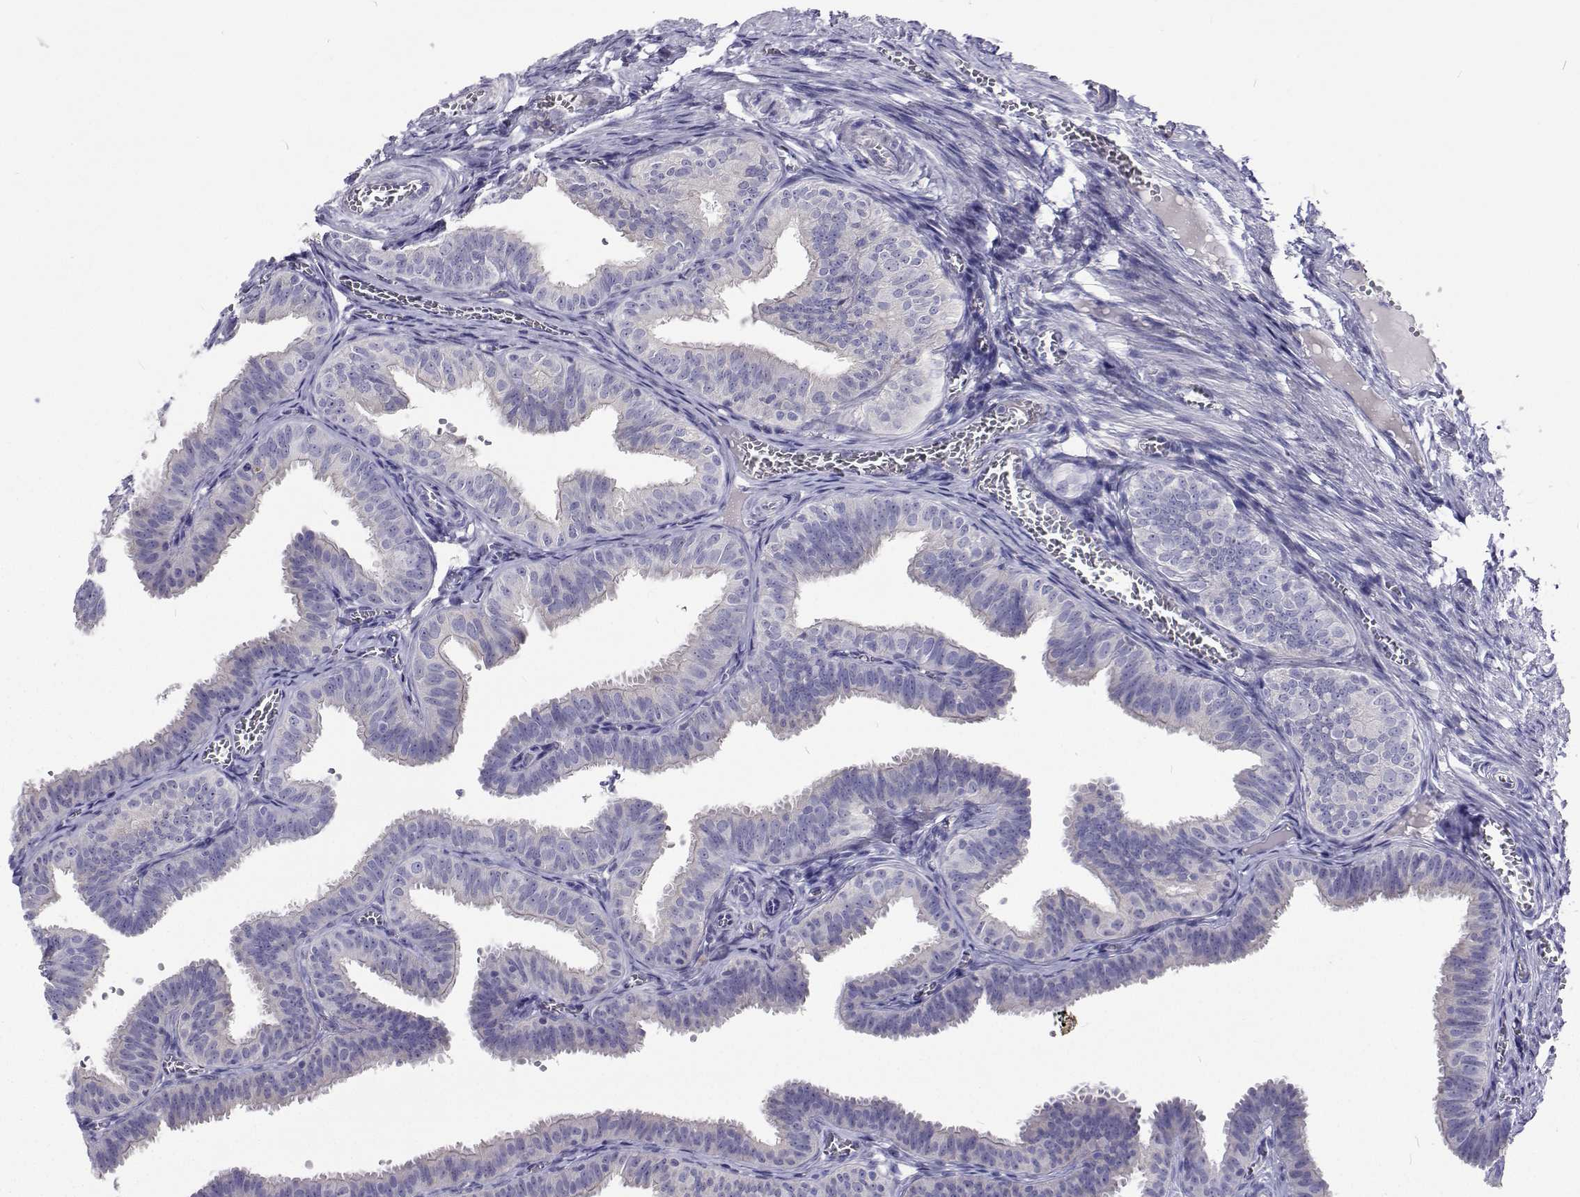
{"staining": {"intensity": "negative", "quantity": "none", "location": "none"}, "tissue": "fallopian tube", "cell_type": "Glandular cells", "image_type": "normal", "snomed": [{"axis": "morphology", "description": "Normal tissue, NOS"}, {"axis": "topography", "description": "Fallopian tube"}], "caption": "This is a image of immunohistochemistry (IHC) staining of unremarkable fallopian tube, which shows no expression in glandular cells.", "gene": "LHFPL7", "patient": {"sex": "female", "age": 25}}